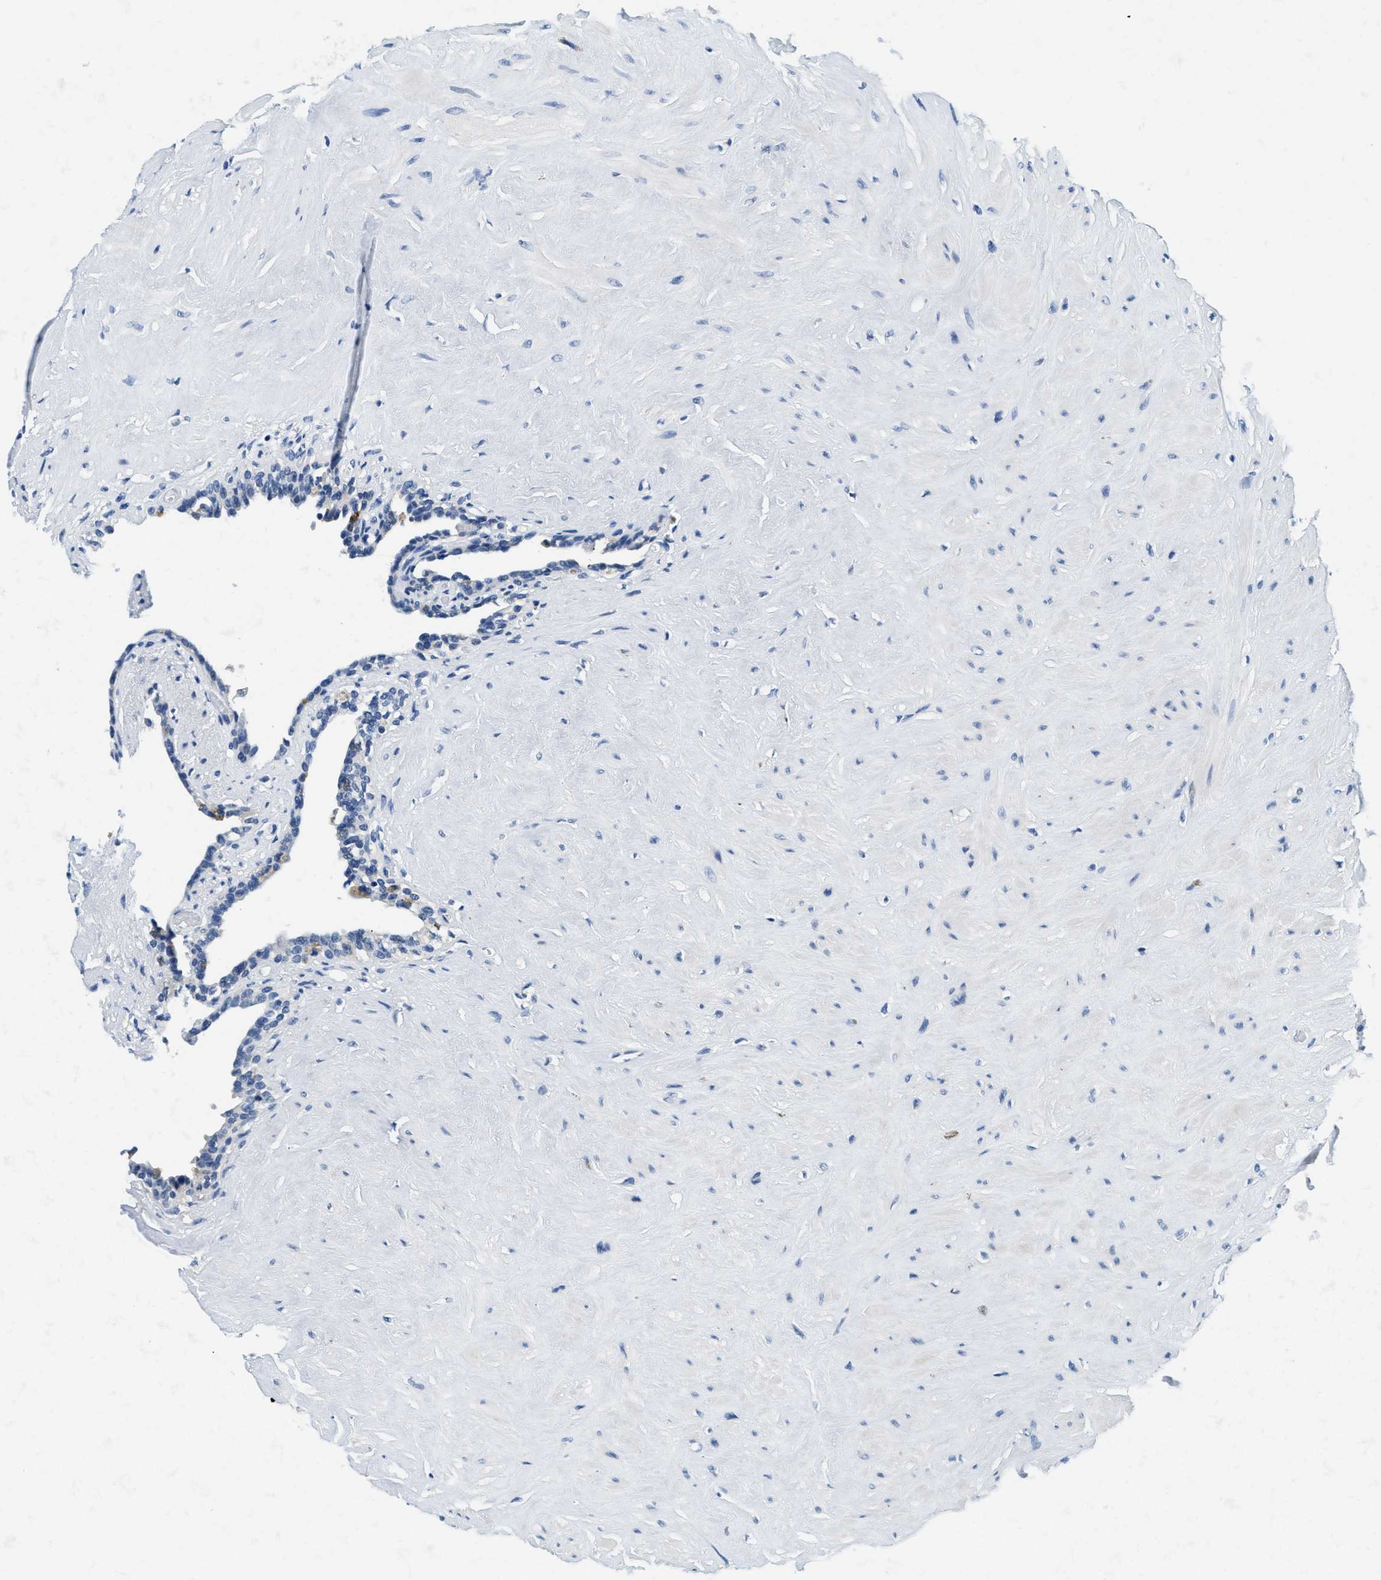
{"staining": {"intensity": "moderate", "quantity": "25%-75%", "location": "cytoplasmic/membranous"}, "tissue": "seminal vesicle", "cell_type": "Glandular cells", "image_type": "normal", "snomed": [{"axis": "morphology", "description": "Normal tissue, NOS"}, {"axis": "topography", "description": "Seminal veicle"}], "caption": "This micrograph exhibits normal seminal vesicle stained with IHC to label a protein in brown. The cytoplasmic/membranous of glandular cells show moderate positivity for the protein. Nuclei are counter-stained blue.", "gene": "GSTM3", "patient": {"sex": "male", "age": 63}}